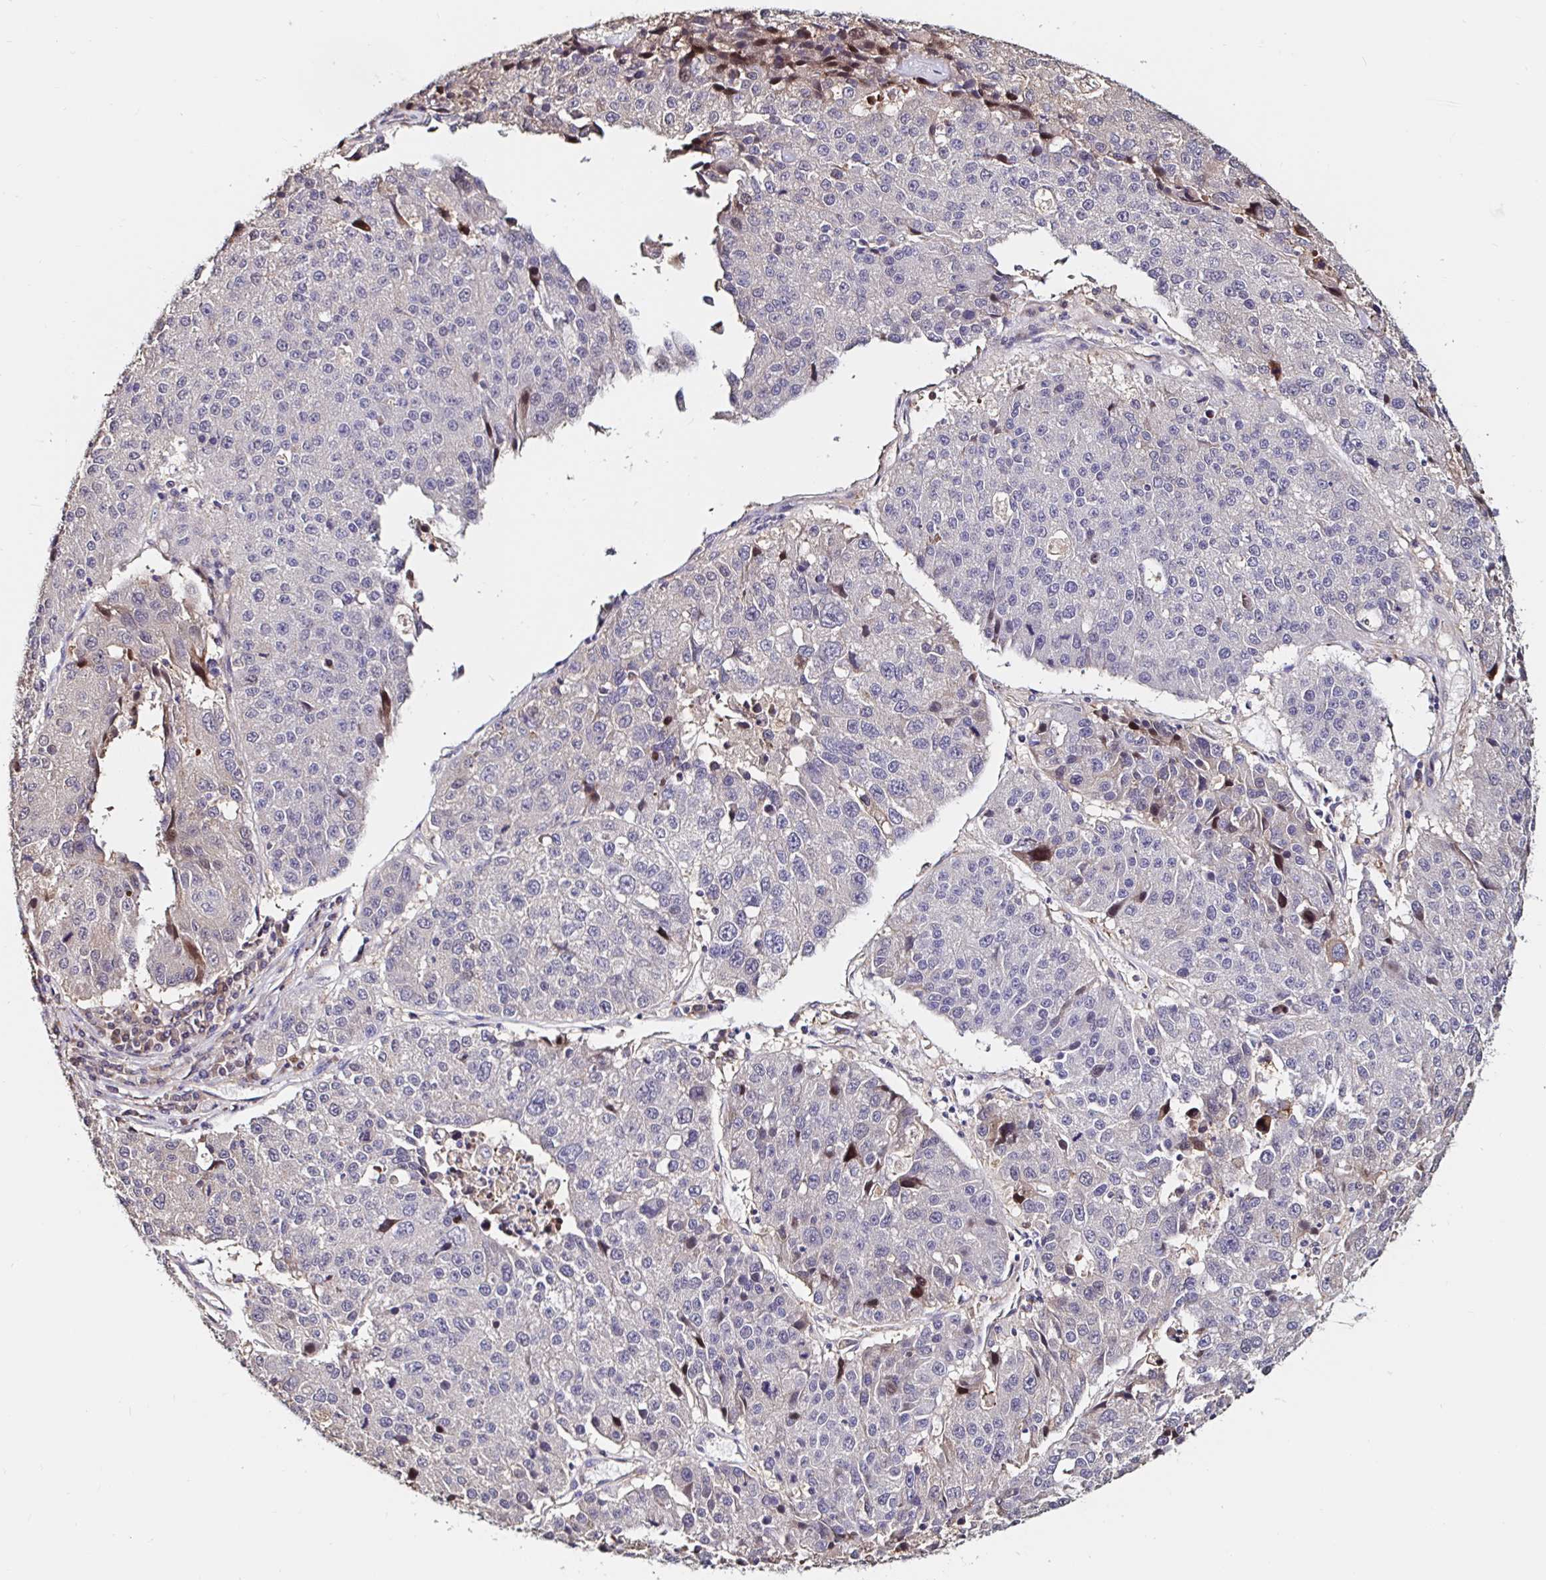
{"staining": {"intensity": "negative", "quantity": "none", "location": "none"}, "tissue": "stomach cancer", "cell_type": "Tumor cells", "image_type": "cancer", "snomed": [{"axis": "morphology", "description": "Adenocarcinoma, NOS"}, {"axis": "topography", "description": "Stomach"}], "caption": "IHC histopathology image of stomach cancer (adenocarcinoma) stained for a protein (brown), which reveals no expression in tumor cells.", "gene": "RSRP1", "patient": {"sex": "male", "age": 71}}